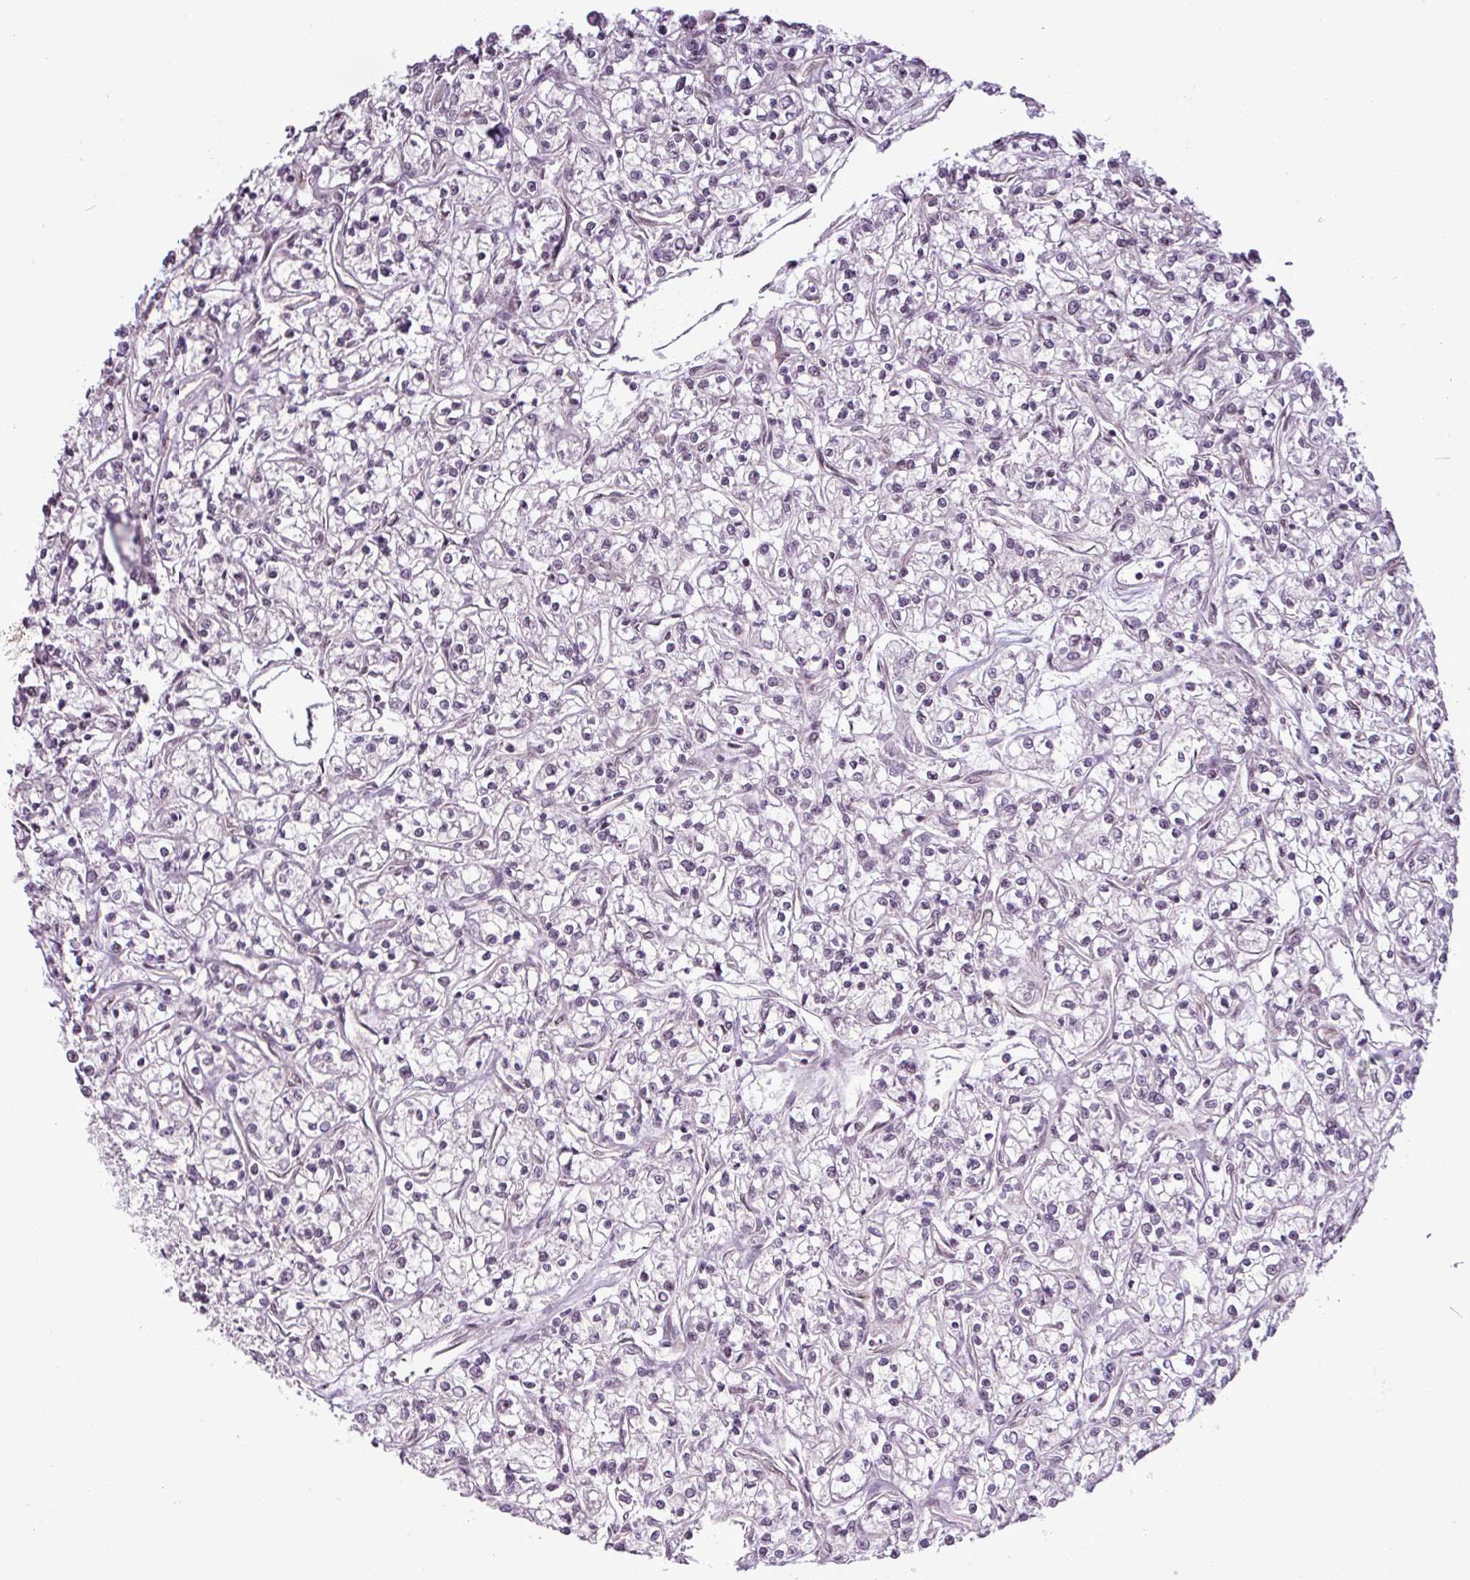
{"staining": {"intensity": "negative", "quantity": "none", "location": "none"}, "tissue": "renal cancer", "cell_type": "Tumor cells", "image_type": "cancer", "snomed": [{"axis": "morphology", "description": "Adenocarcinoma, NOS"}, {"axis": "topography", "description": "Kidney"}], "caption": "Tumor cells are negative for brown protein staining in renal adenocarcinoma.", "gene": "GPT2", "patient": {"sex": "female", "age": 59}}